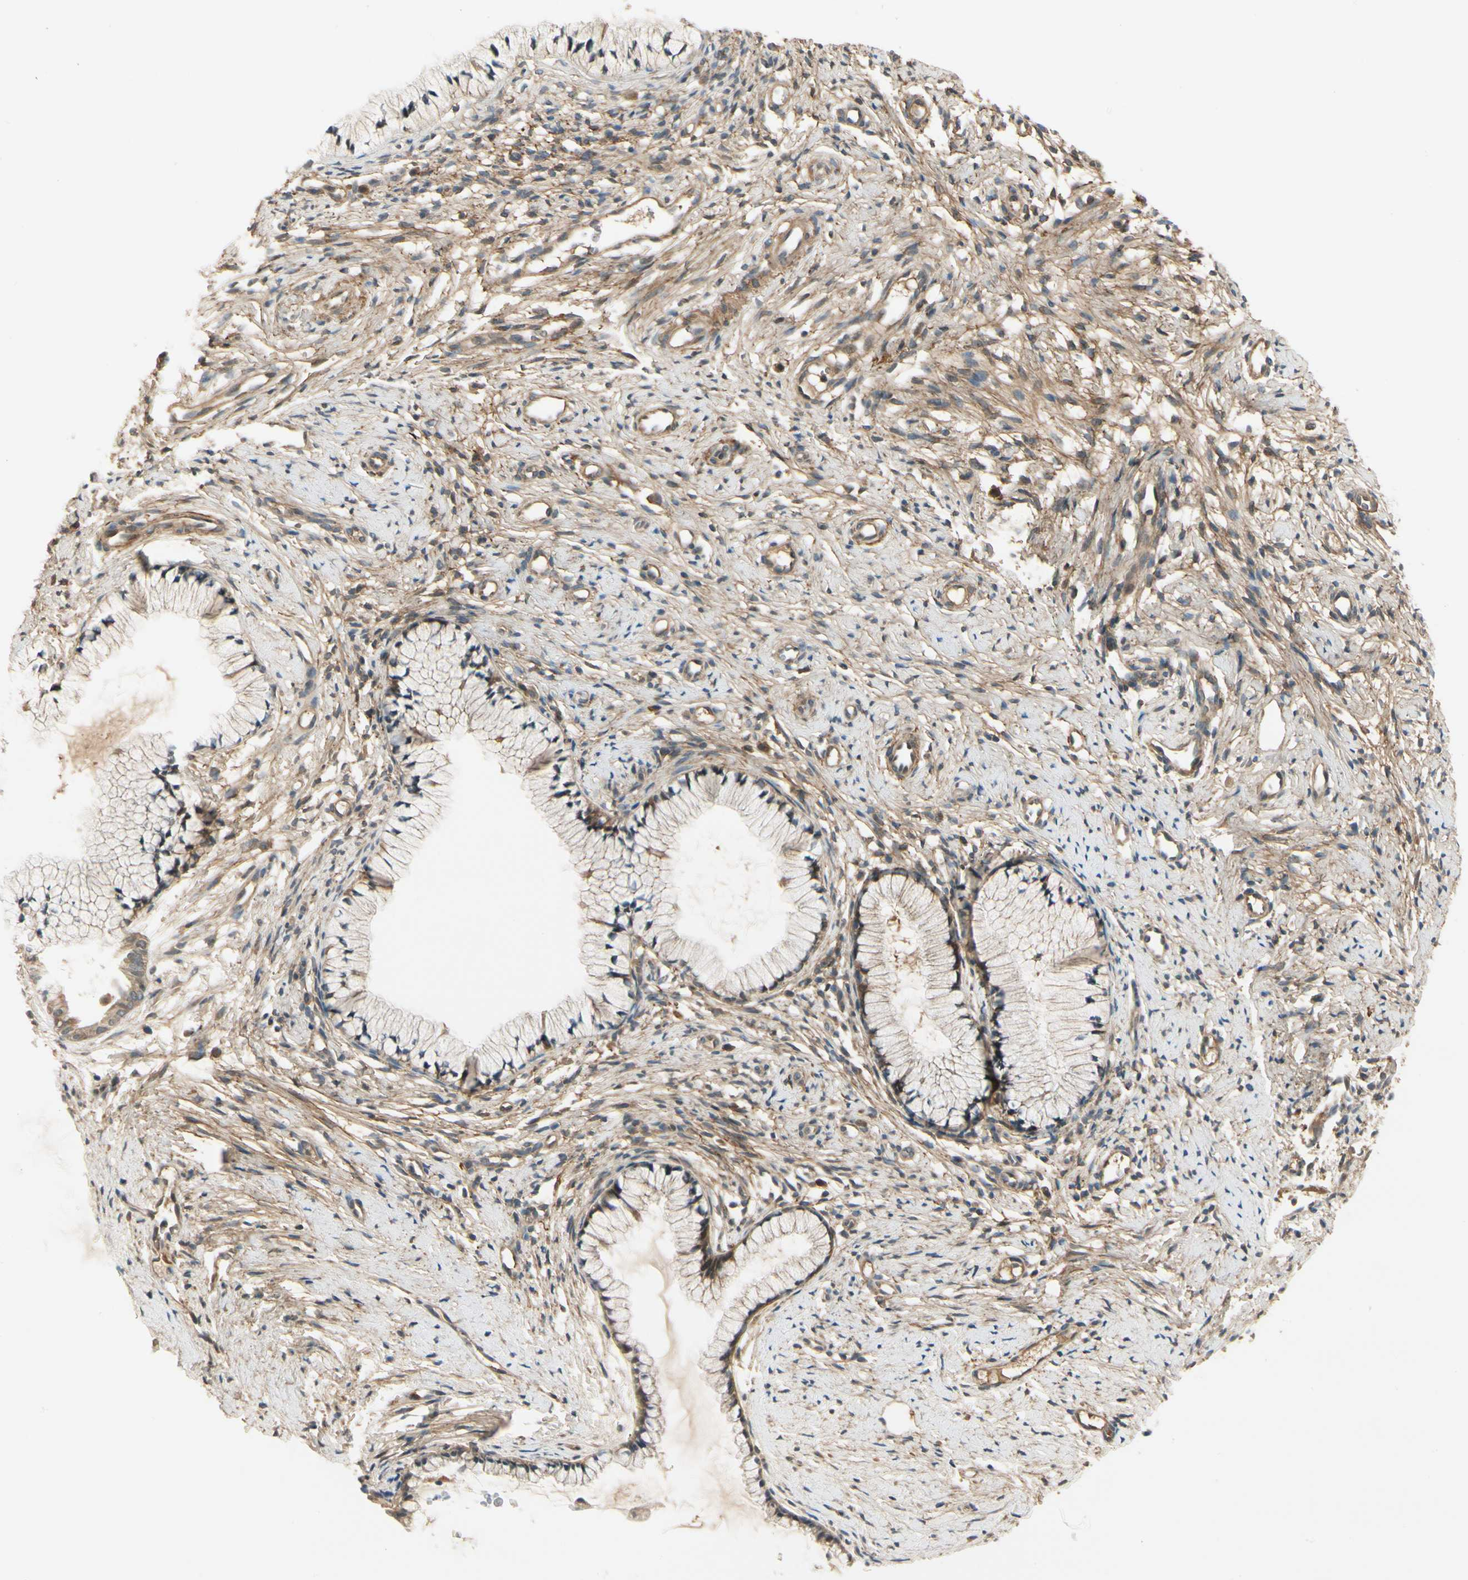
{"staining": {"intensity": "negative", "quantity": "none", "location": "none"}, "tissue": "cervix", "cell_type": "Glandular cells", "image_type": "normal", "snomed": [{"axis": "morphology", "description": "Normal tissue, NOS"}, {"axis": "topography", "description": "Cervix"}], "caption": "DAB (3,3'-diaminobenzidine) immunohistochemical staining of unremarkable human cervix reveals no significant staining in glandular cells.", "gene": "EPHB3", "patient": {"sex": "female", "age": 82}}